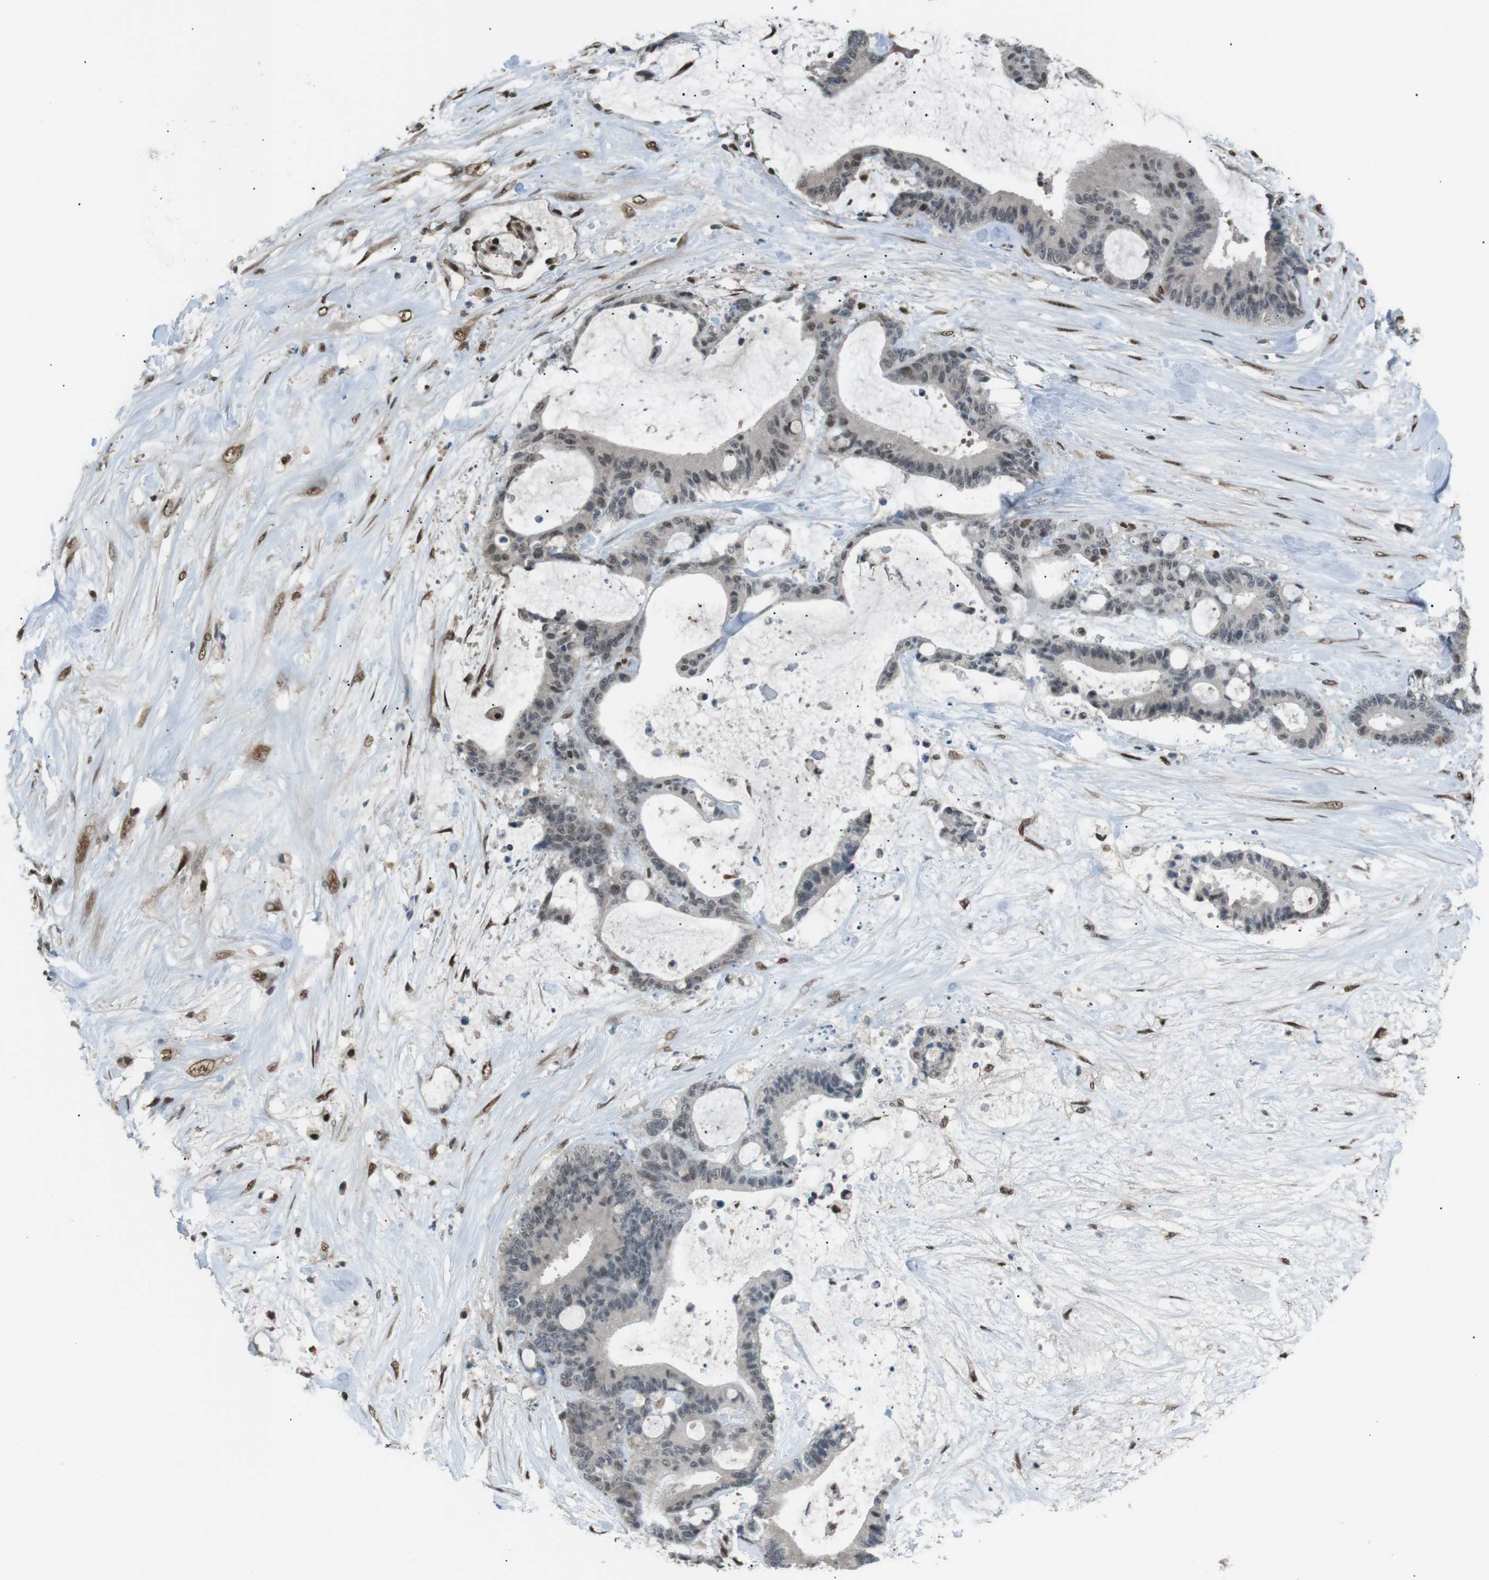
{"staining": {"intensity": "weak", "quantity": "25%-75%", "location": "nuclear"}, "tissue": "liver cancer", "cell_type": "Tumor cells", "image_type": "cancer", "snomed": [{"axis": "morphology", "description": "Cholangiocarcinoma"}, {"axis": "topography", "description": "Liver"}], "caption": "Liver cancer stained with a protein marker displays weak staining in tumor cells.", "gene": "SRPK2", "patient": {"sex": "female", "age": 73}}